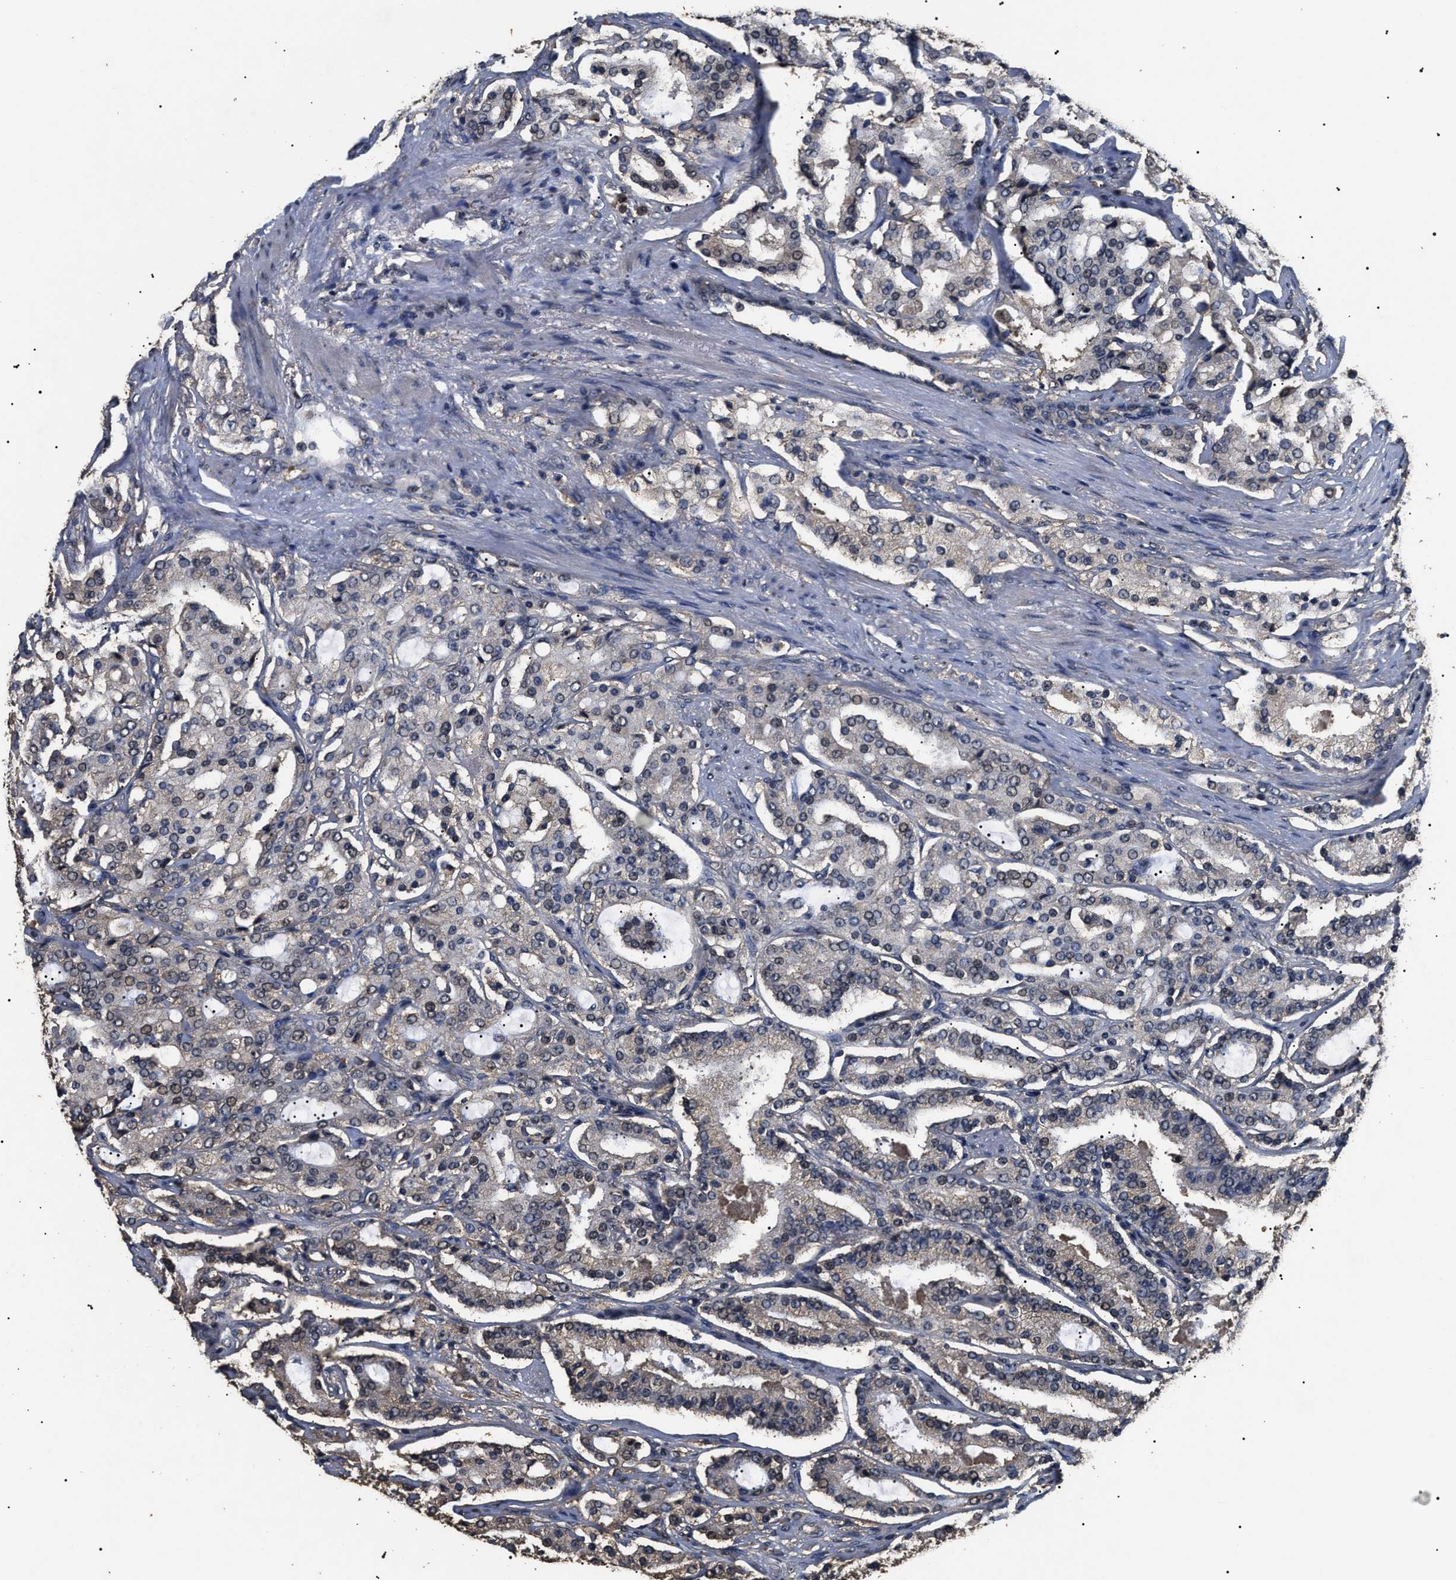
{"staining": {"intensity": "negative", "quantity": "none", "location": "none"}, "tissue": "prostate cancer", "cell_type": "Tumor cells", "image_type": "cancer", "snomed": [{"axis": "morphology", "description": "Adenocarcinoma, Medium grade"}, {"axis": "topography", "description": "Prostate"}], "caption": "An immunohistochemistry (IHC) image of prostate cancer (adenocarcinoma (medium-grade)) is shown. There is no staining in tumor cells of prostate cancer (adenocarcinoma (medium-grade)).", "gene": "PSMD8", "patient": {"sex": "male", "age": 72}}